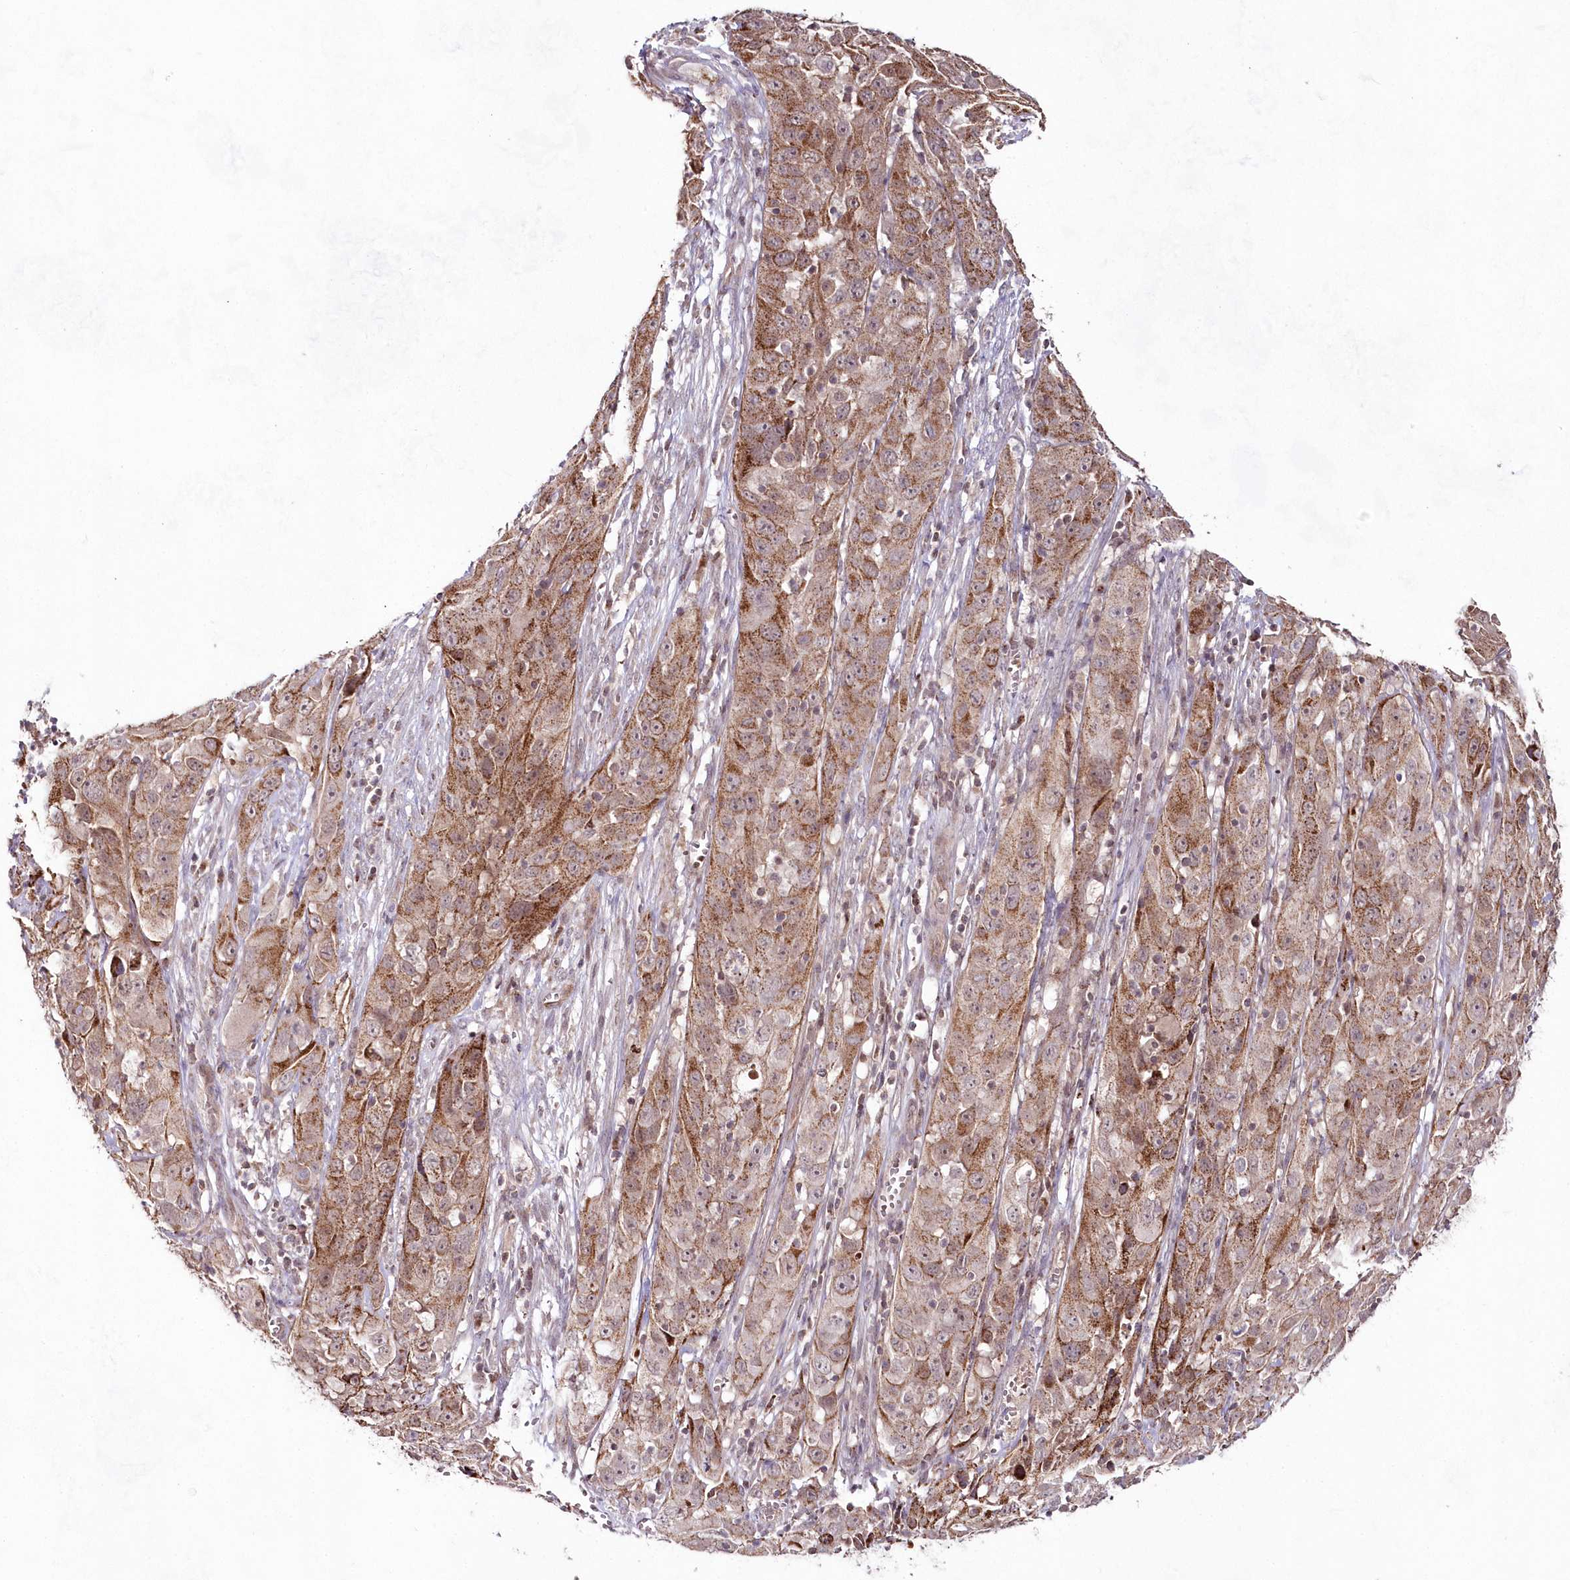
{"staining": {"intensity": "moderate", "quantity": ">75%", "location": "cytoplasmic/membranous"}, "tissue": "cervical cancer", "cell_type": "Tumor cells", "image_type": "cancer", "snomed": [{"axis": "morphology", "description": "Squamous cell carcinoma, NOS"}, {"axis": "topography", "description": "Cervix"}], "caption": "This photomicrograph displays IHC staining of human cervical cancer, with medium moderate cytoplasmic/membranous positivity in about >75% of tumor cells.", "gene": "IMPA1", "patient": {"sex": "female", "age": 32}}